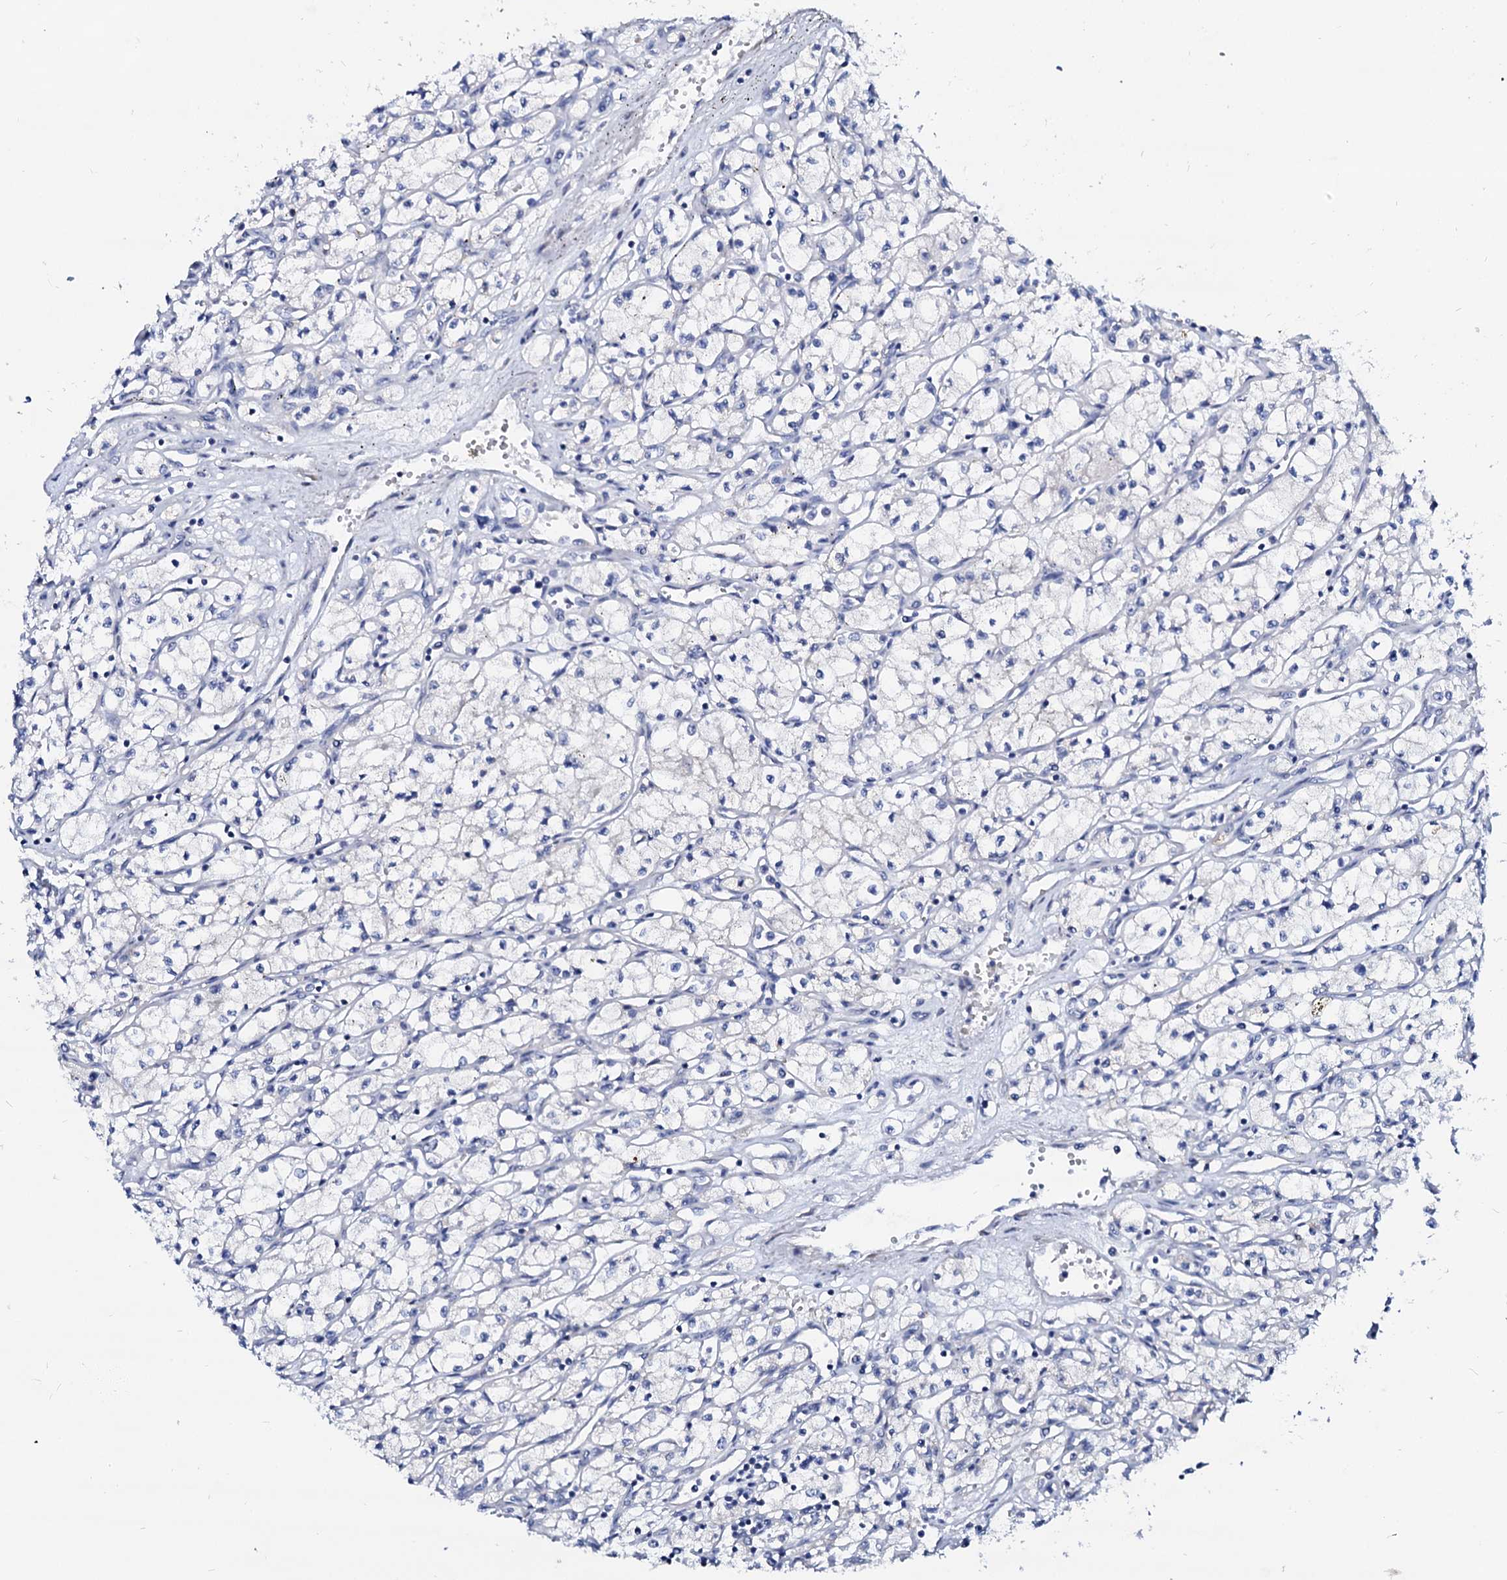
{"staining": {"intensity": "negative", "quantity": "none", "location": "none"}, "tissue": "renal cancer", "cell_type": "Tumor cells", "image_type": "cancer", "snomed": [{"axis": "morphology", "description": "Adenocarcinoma, NOS"}, {"axis": "topography", "description": "Kidney"}], "caption": "Tumor cells are negative for protein expression in human renal cancer (adenocarcinoma). (Brightfield microscopy of DAB (3,3'-diaminobenzidine) immunohistochemistry at high magnification).", "gene": "BTBD16", "patient": {"sex": "male", "age": 59}}